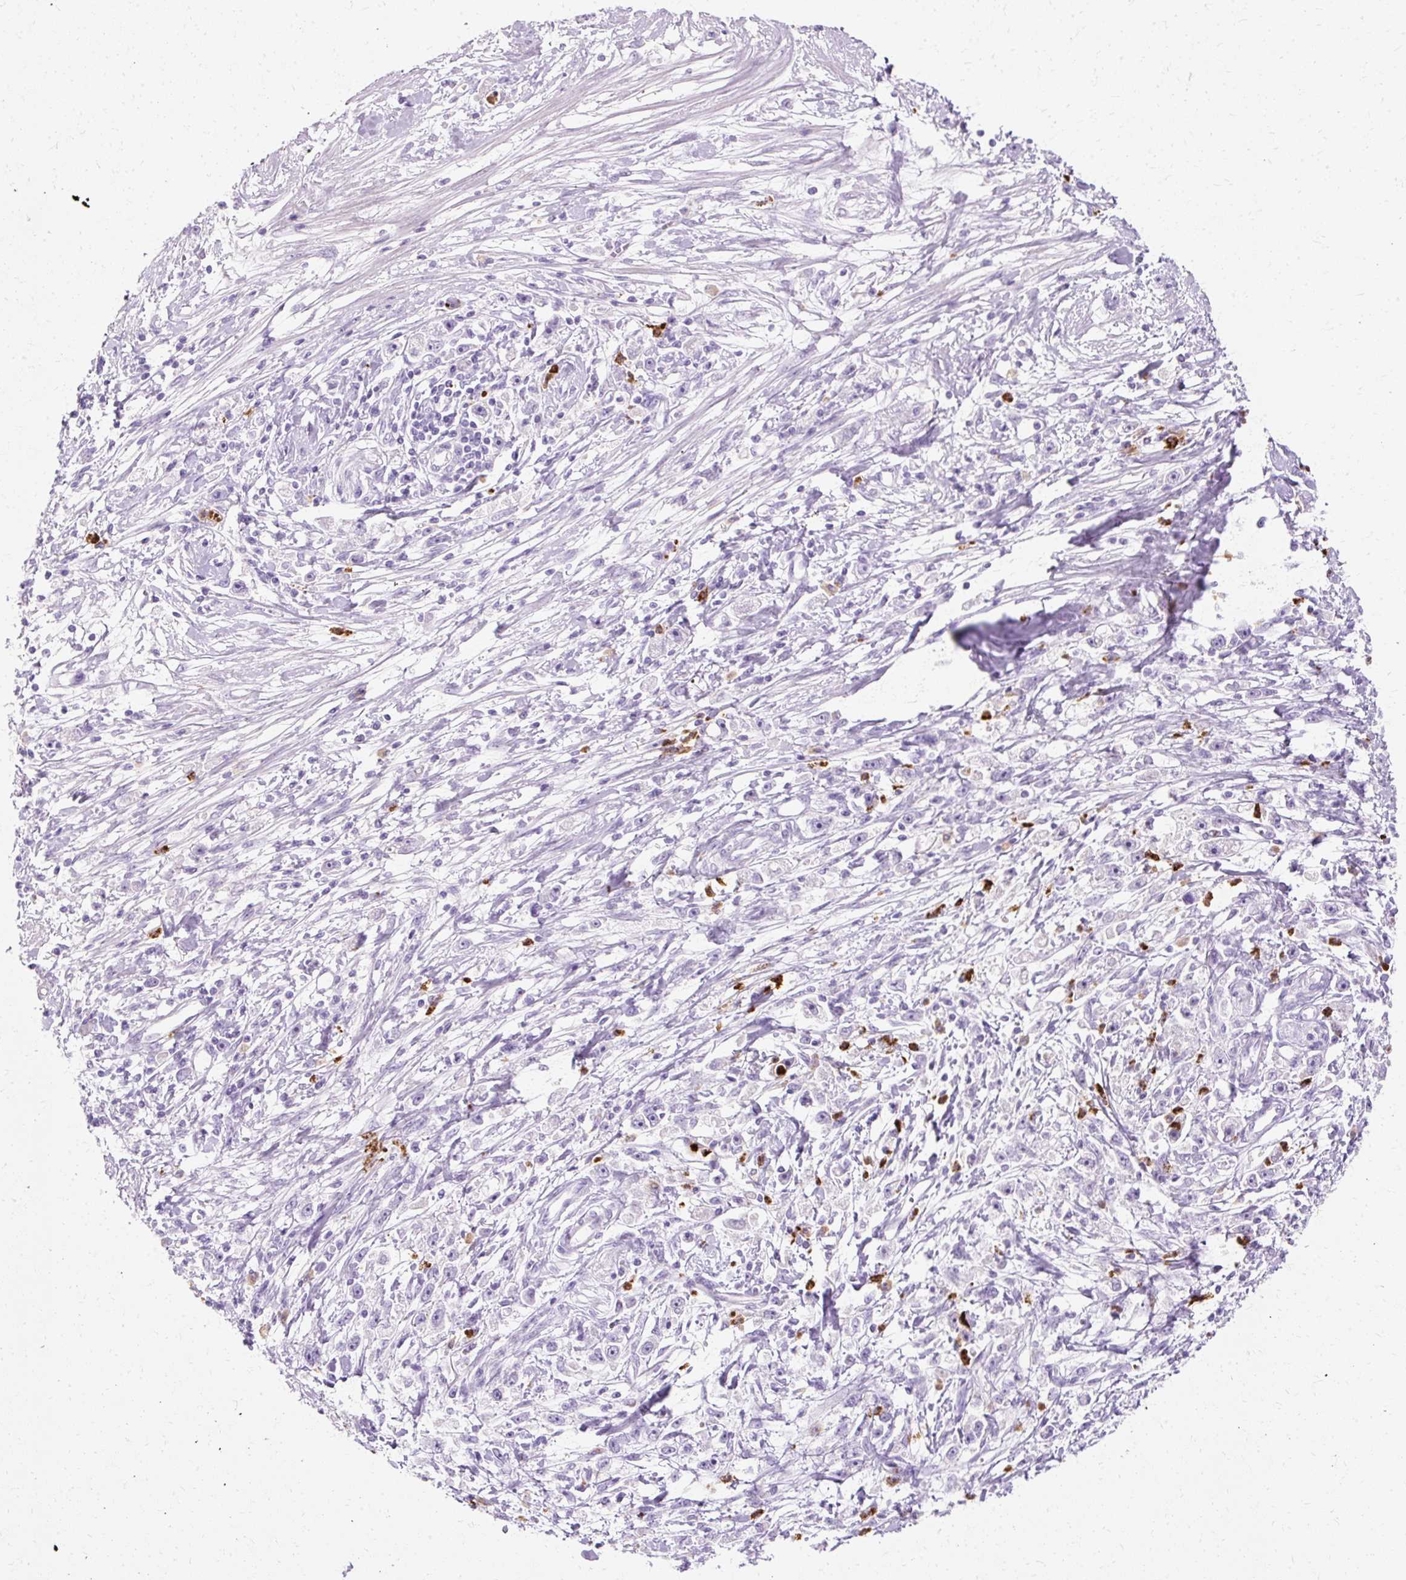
{"staining": {"intensity": "negative", "quantity": "none", "location": "none"}, "tissue": "stomach cancer", "cell_type": "Tumor cells", "image_type": "cancer", "snomed": [{"axis": "morphology", "description": "Adenocarcinoma, NOS"}, {"axis": "topography", "description": "Stomach"}], "caption": "Protein analysis of stomach cancer shows no significant staining in tumor cells.", "gene": "DEFA1", "patient": {"sex": "female", "age": 59}}